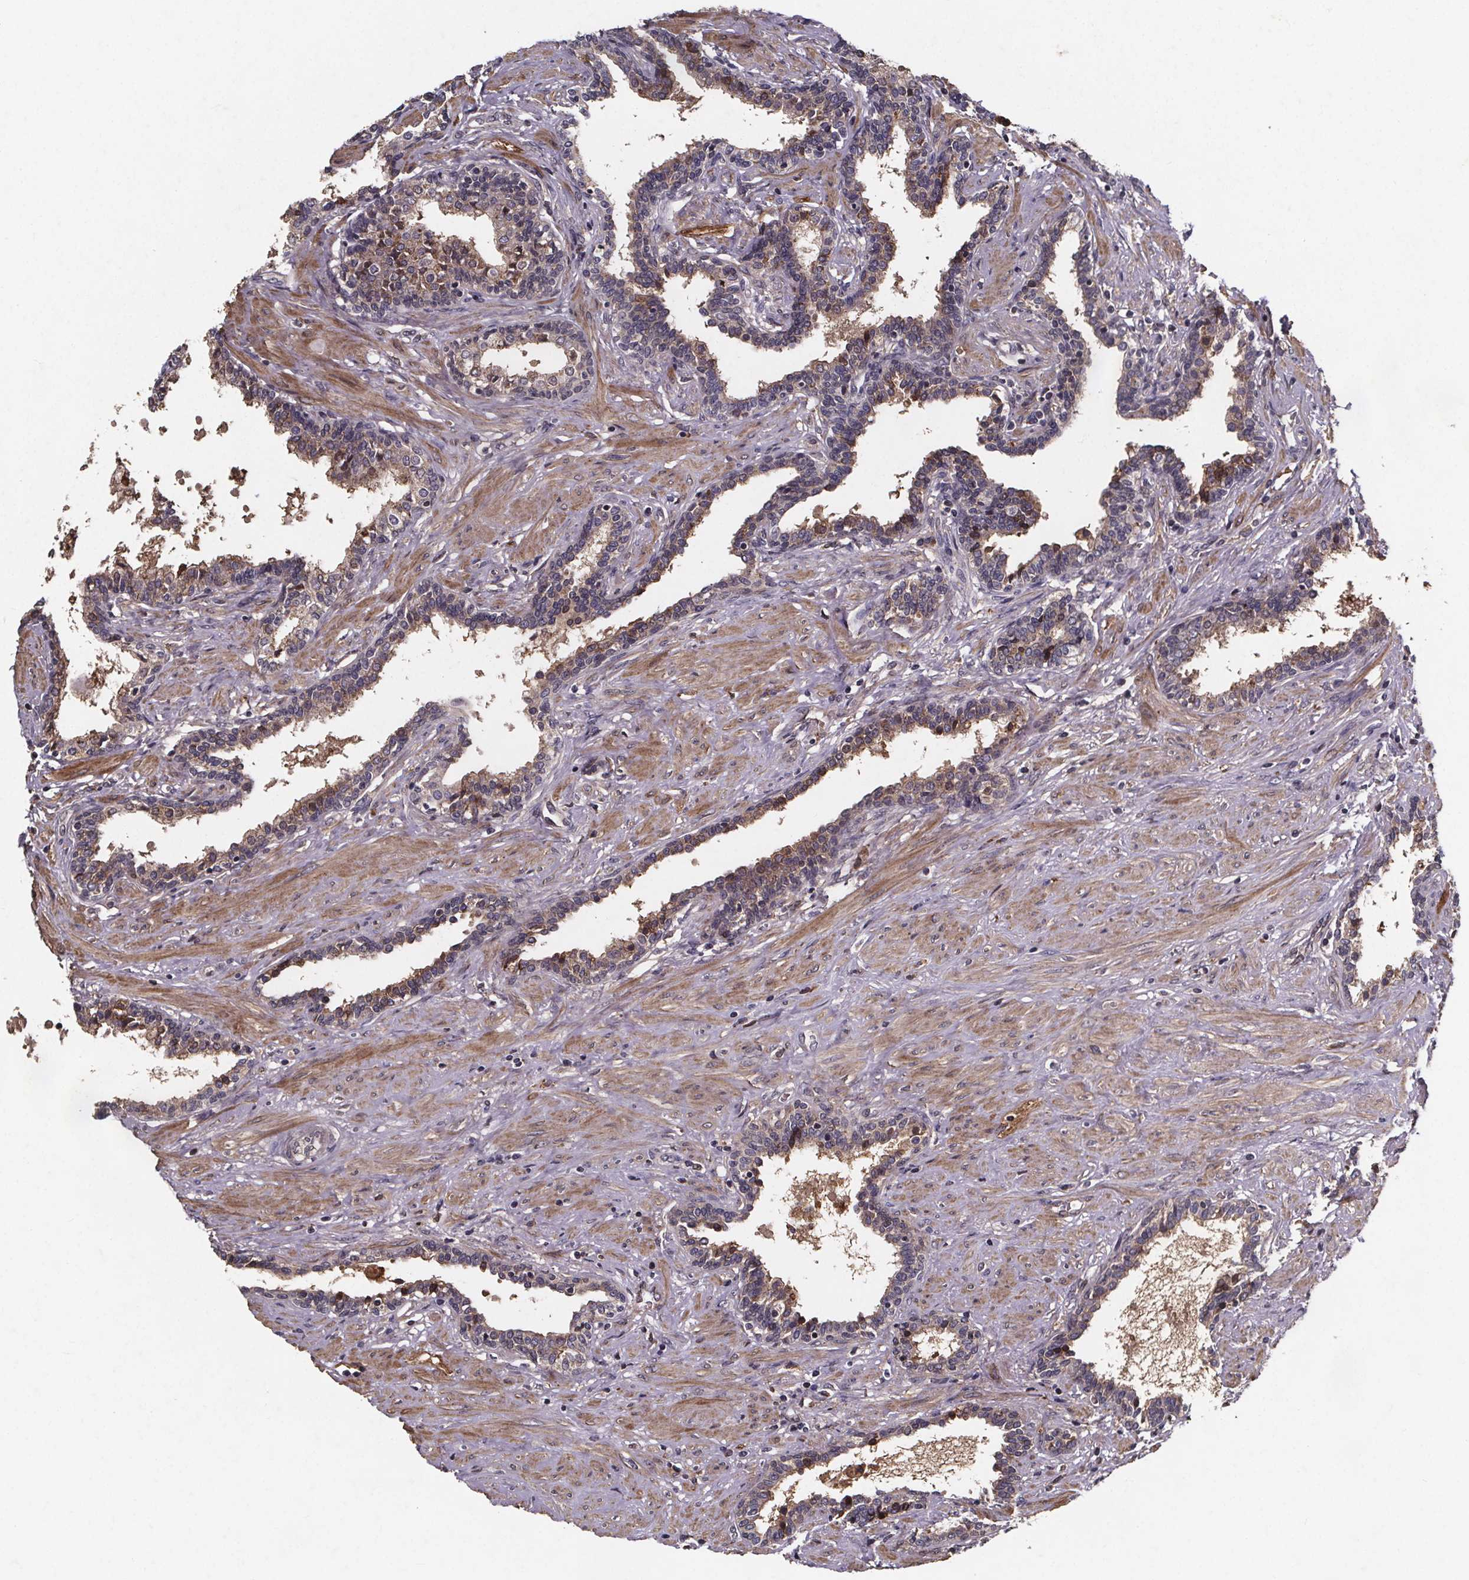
{"staining": {"intensity": "weak", "quantity": "<25%", "location": "cytoplasmic/membranous"}, "tissue": "prostate", "cell_type": "Glandular cells", "image_type": "normal", "snomed": [{"axis": "morphology", "description": "Normal tissue, NOS"}, {"axis": "topography", "description": "Prostate"}], "caption": "High power microscopy image of an immunohistochemistry micrograph of normal prostate, revealing no significant staining in glandular cells.", "gene": "FASTKD3", "patient": {"sex": "male", "age": 55}}